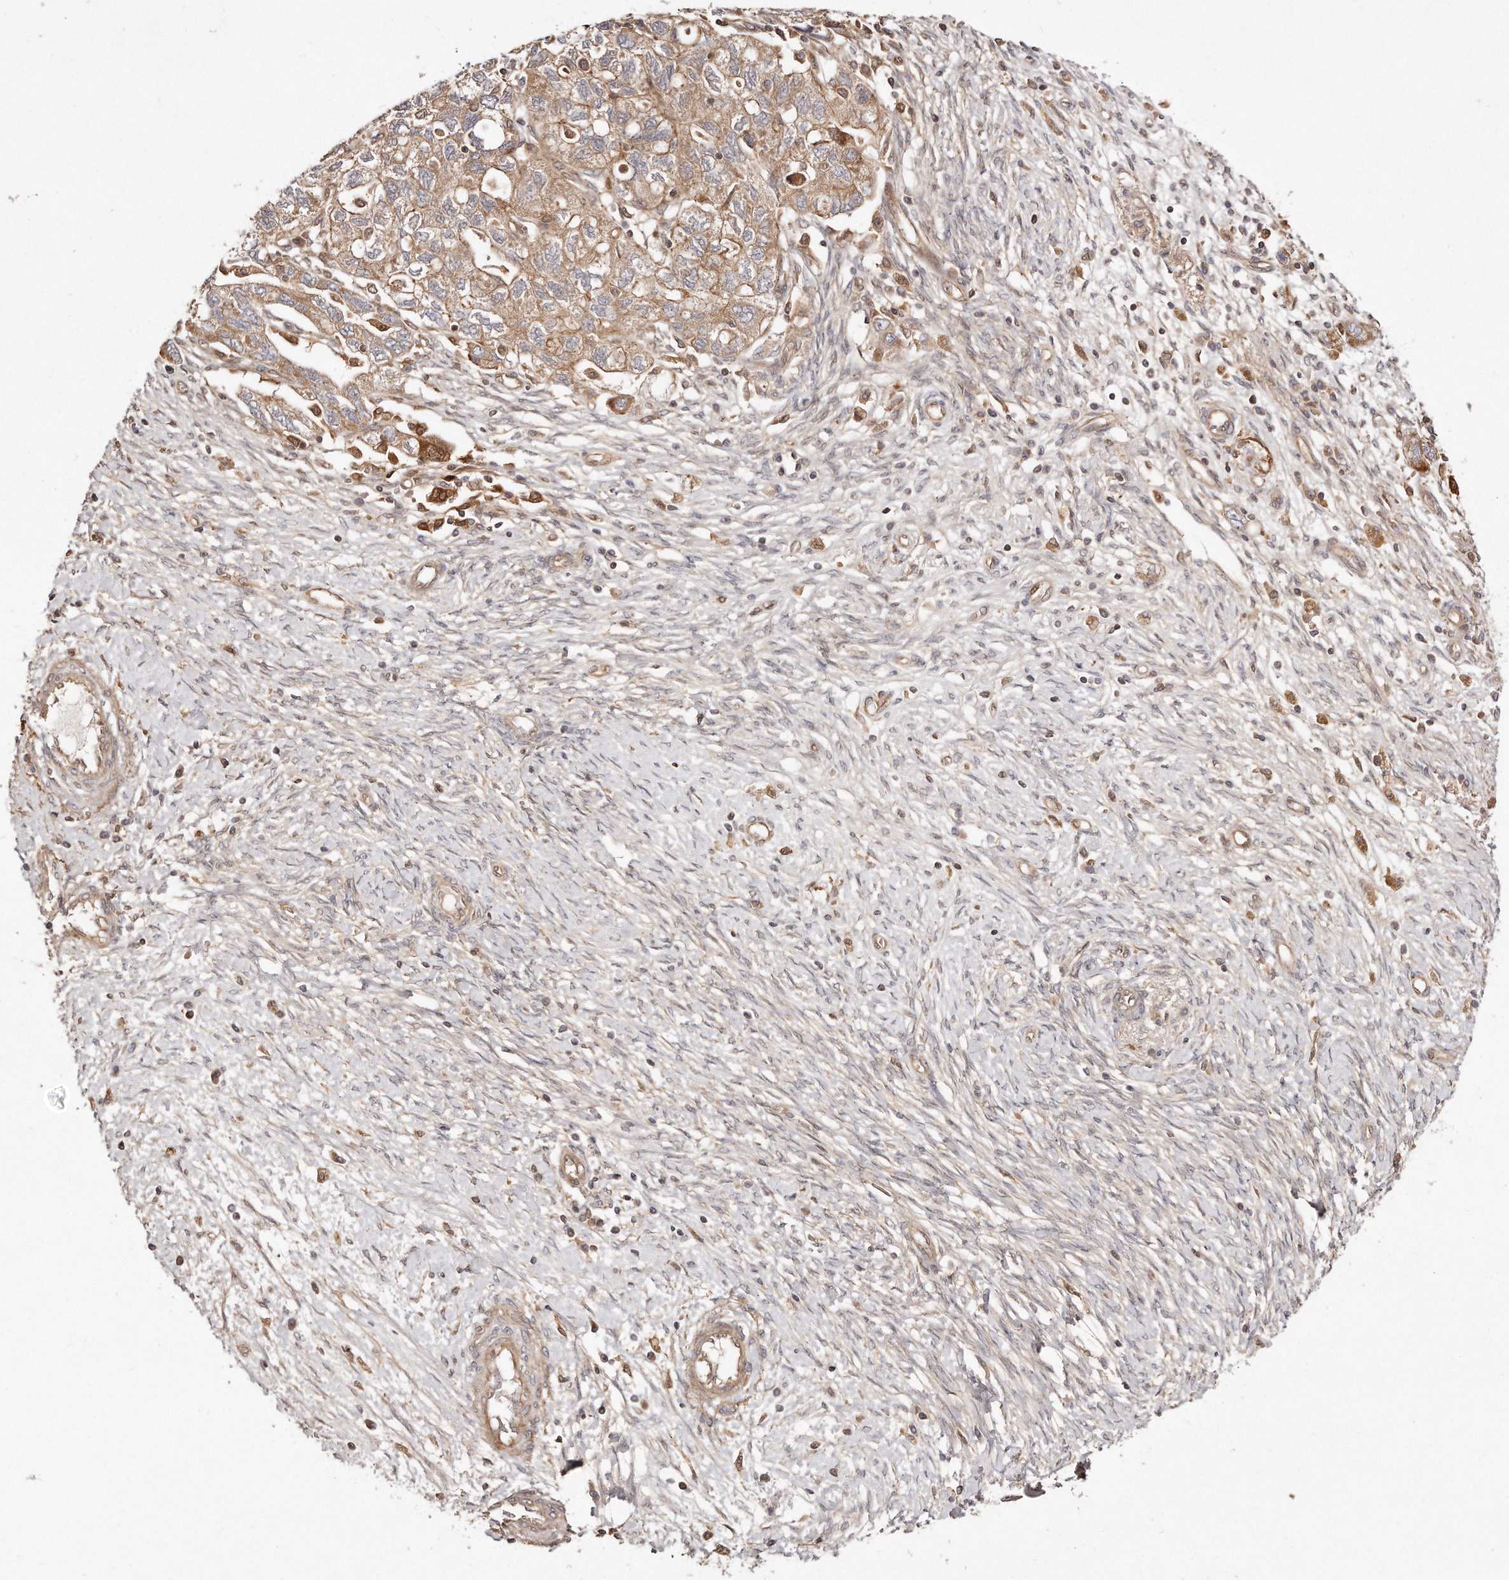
{"staining": {"intensity": "moderate", "quantity": ">75%", "location": "cytoplasmic/membranous"}, "tissue": "ovarian cancer", "cell_type": "Tumor cells", "image_type": "cancer", "snomed": [{"axis": "morphology", "description": "Carcinoma, NOS"}, {"axis": "morphology", "description": "Cystadenocarcinoma, serous, NOS"}, {"axis": "topography", "description": "Ovary"}], "caption": "A micrograph of ovarian carcinoma stained for a protein demonstrates moderate cytoplasmic/membranous brown staining in tumor cells. The staining is performed using DAB brown chromogen to label protein expression. The nuclei are counter-stained blue using hematoxylin.", "gene": "GBP4", "patient": {"sex": "female", "age": 69}}